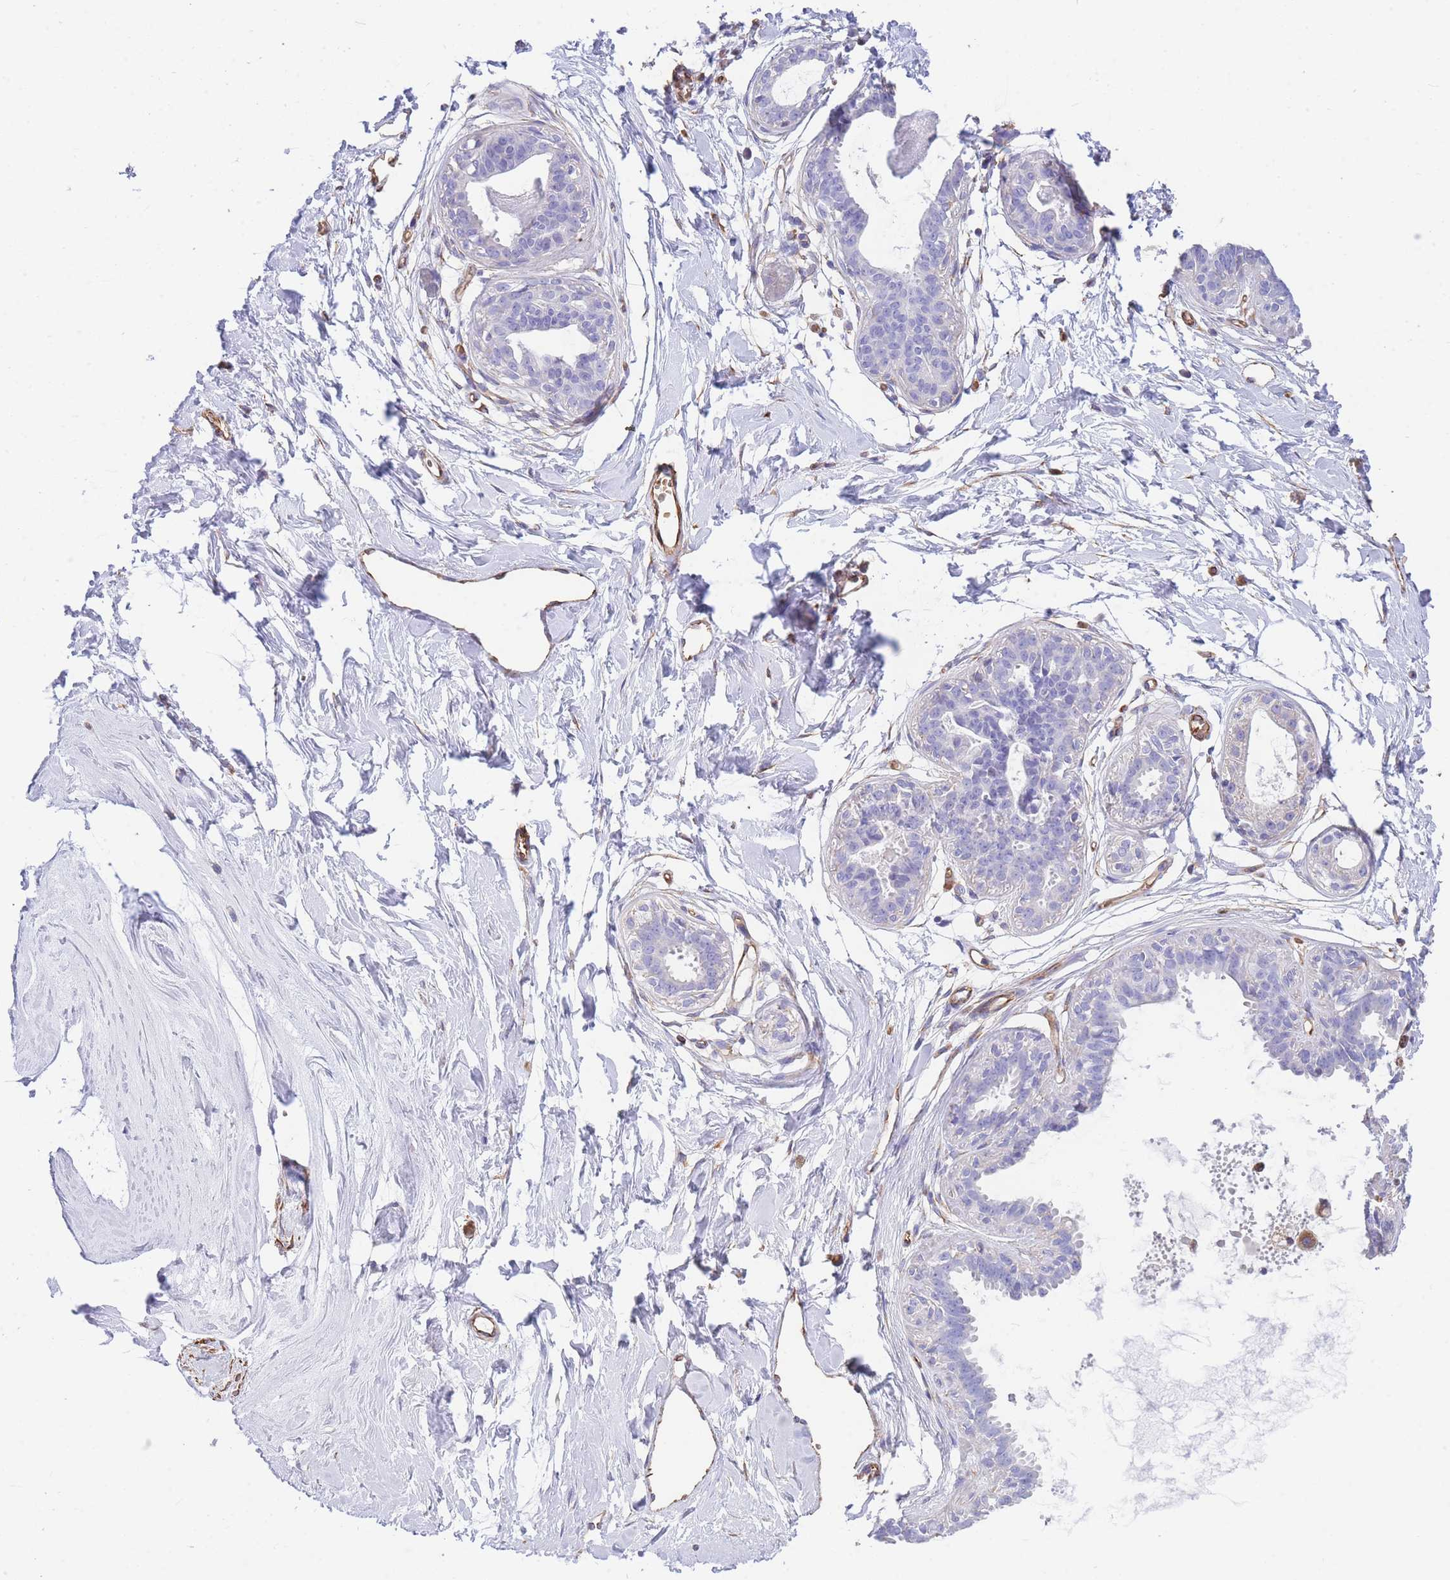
{"staining": {"intensity": "negative", "quantity": "none", "location": "none"}, "tissue": "breast", "cell_type": "Adipocytes", "image_type": "normal", "snomed": [{"axis": "morphology", "description": "Normal tissue, NOS"}, {"axis": "topography", "description": "Breast"}], "caption": "Photomicrograph shows no protein expression in adipocytes of benign breast. (DAB IHC with hematoxylin counter stain).", "gene": "ANKRD53", "patient": {"sex": "female", "age": 45}}